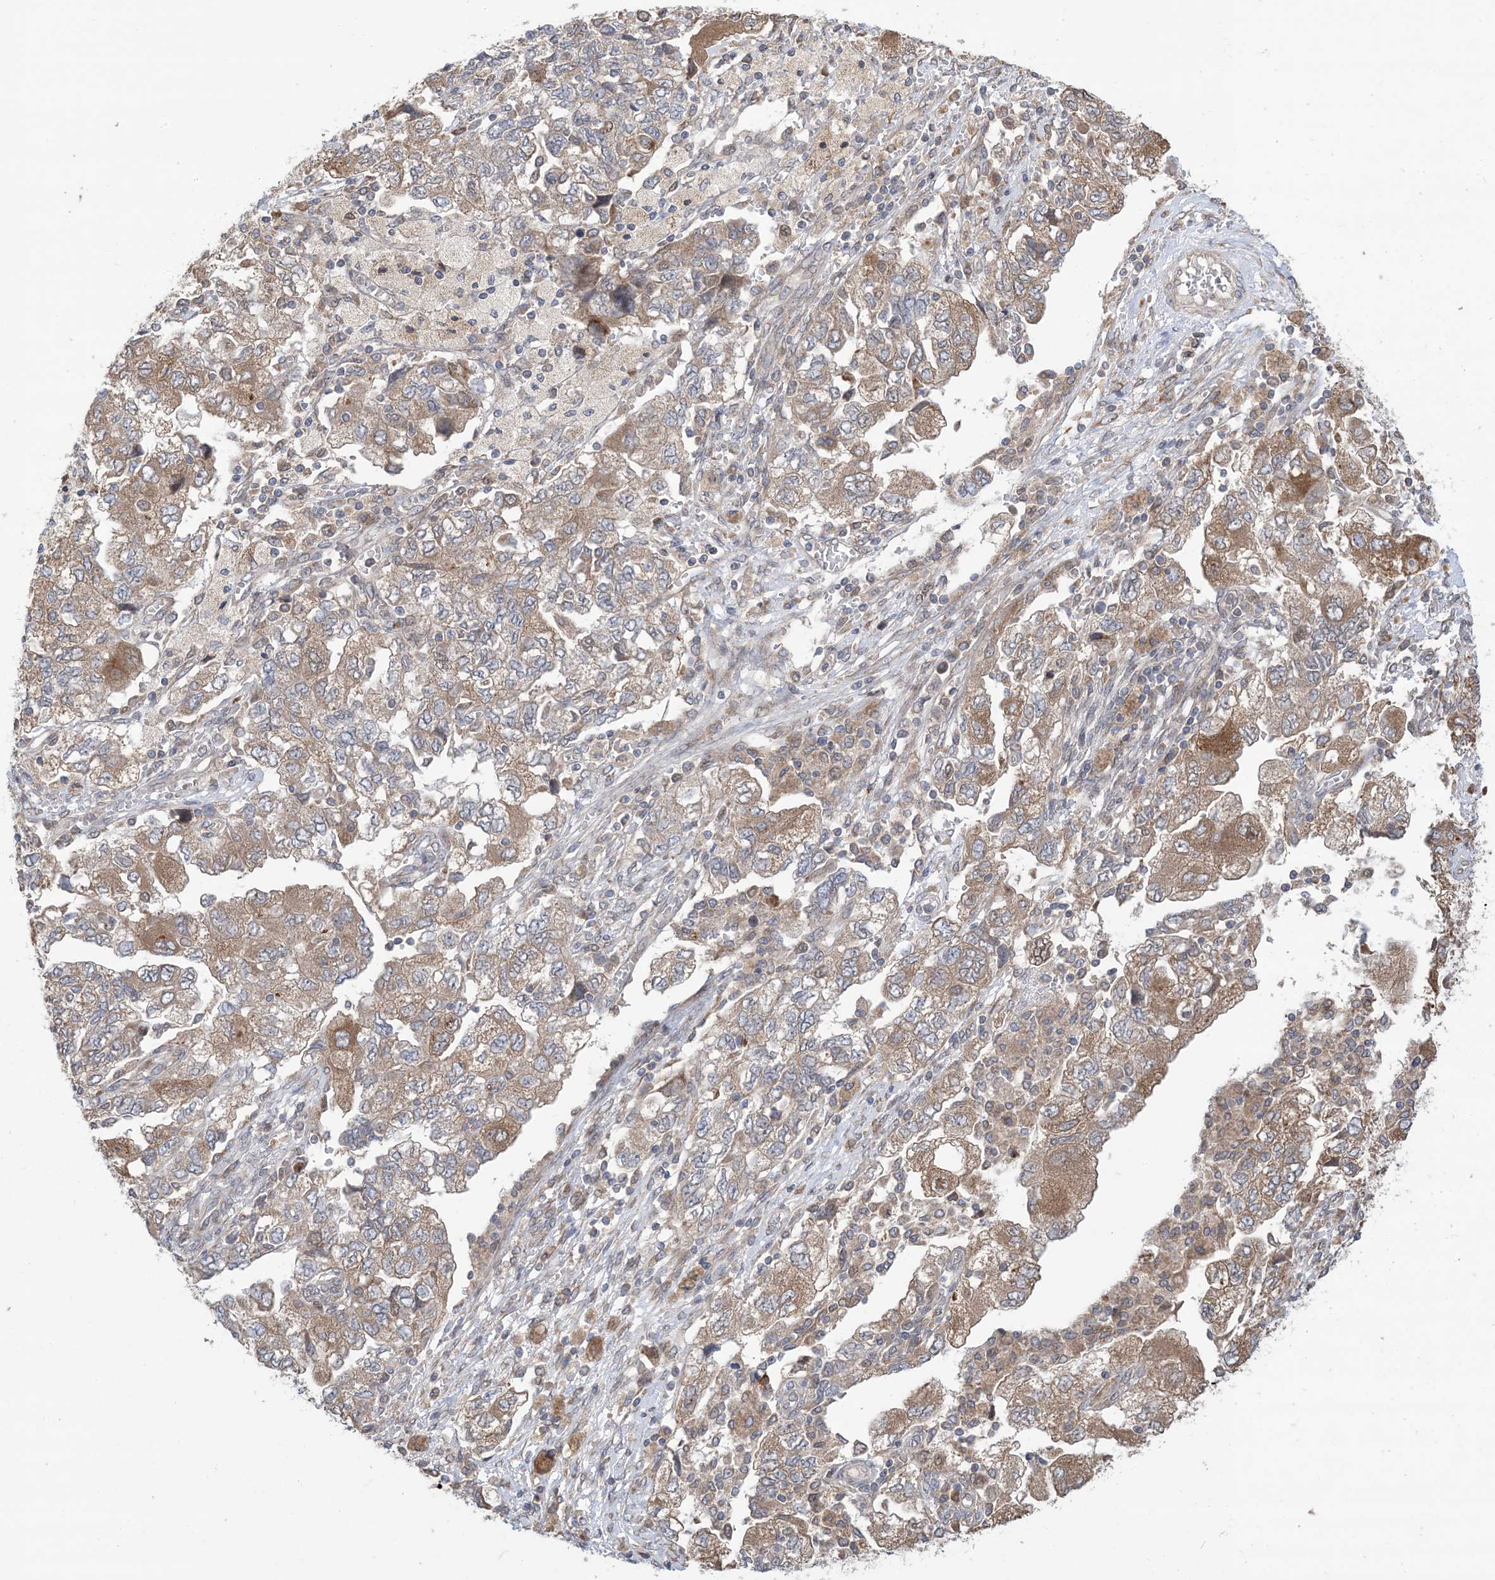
{"staining": {"intensity": "moderate", "quantity": ">75%", "location": "cytoplasmic/membranous"}, "tissue": "ovarian cancer", "cell_type": "Tumor cells", "image_type": "cancer", "snomed": [{"axis": "morphology", "description": "Carcinoma, NOS"}, {"axis": "morphology", "description": "Cystadenocarcinoma, serous, NOS"}, {"axis": "topography", "description": "Ovary"}], "caption": "Approximately >75% of tumor cells in human carcinoma (ovarian) demonstrate moderate cytoplasmic/membranous protein staining as visualized by brown immunohistochemical staining.", "gene": "CLEC16A", "patient": {"sex": "female", "age": 69}}